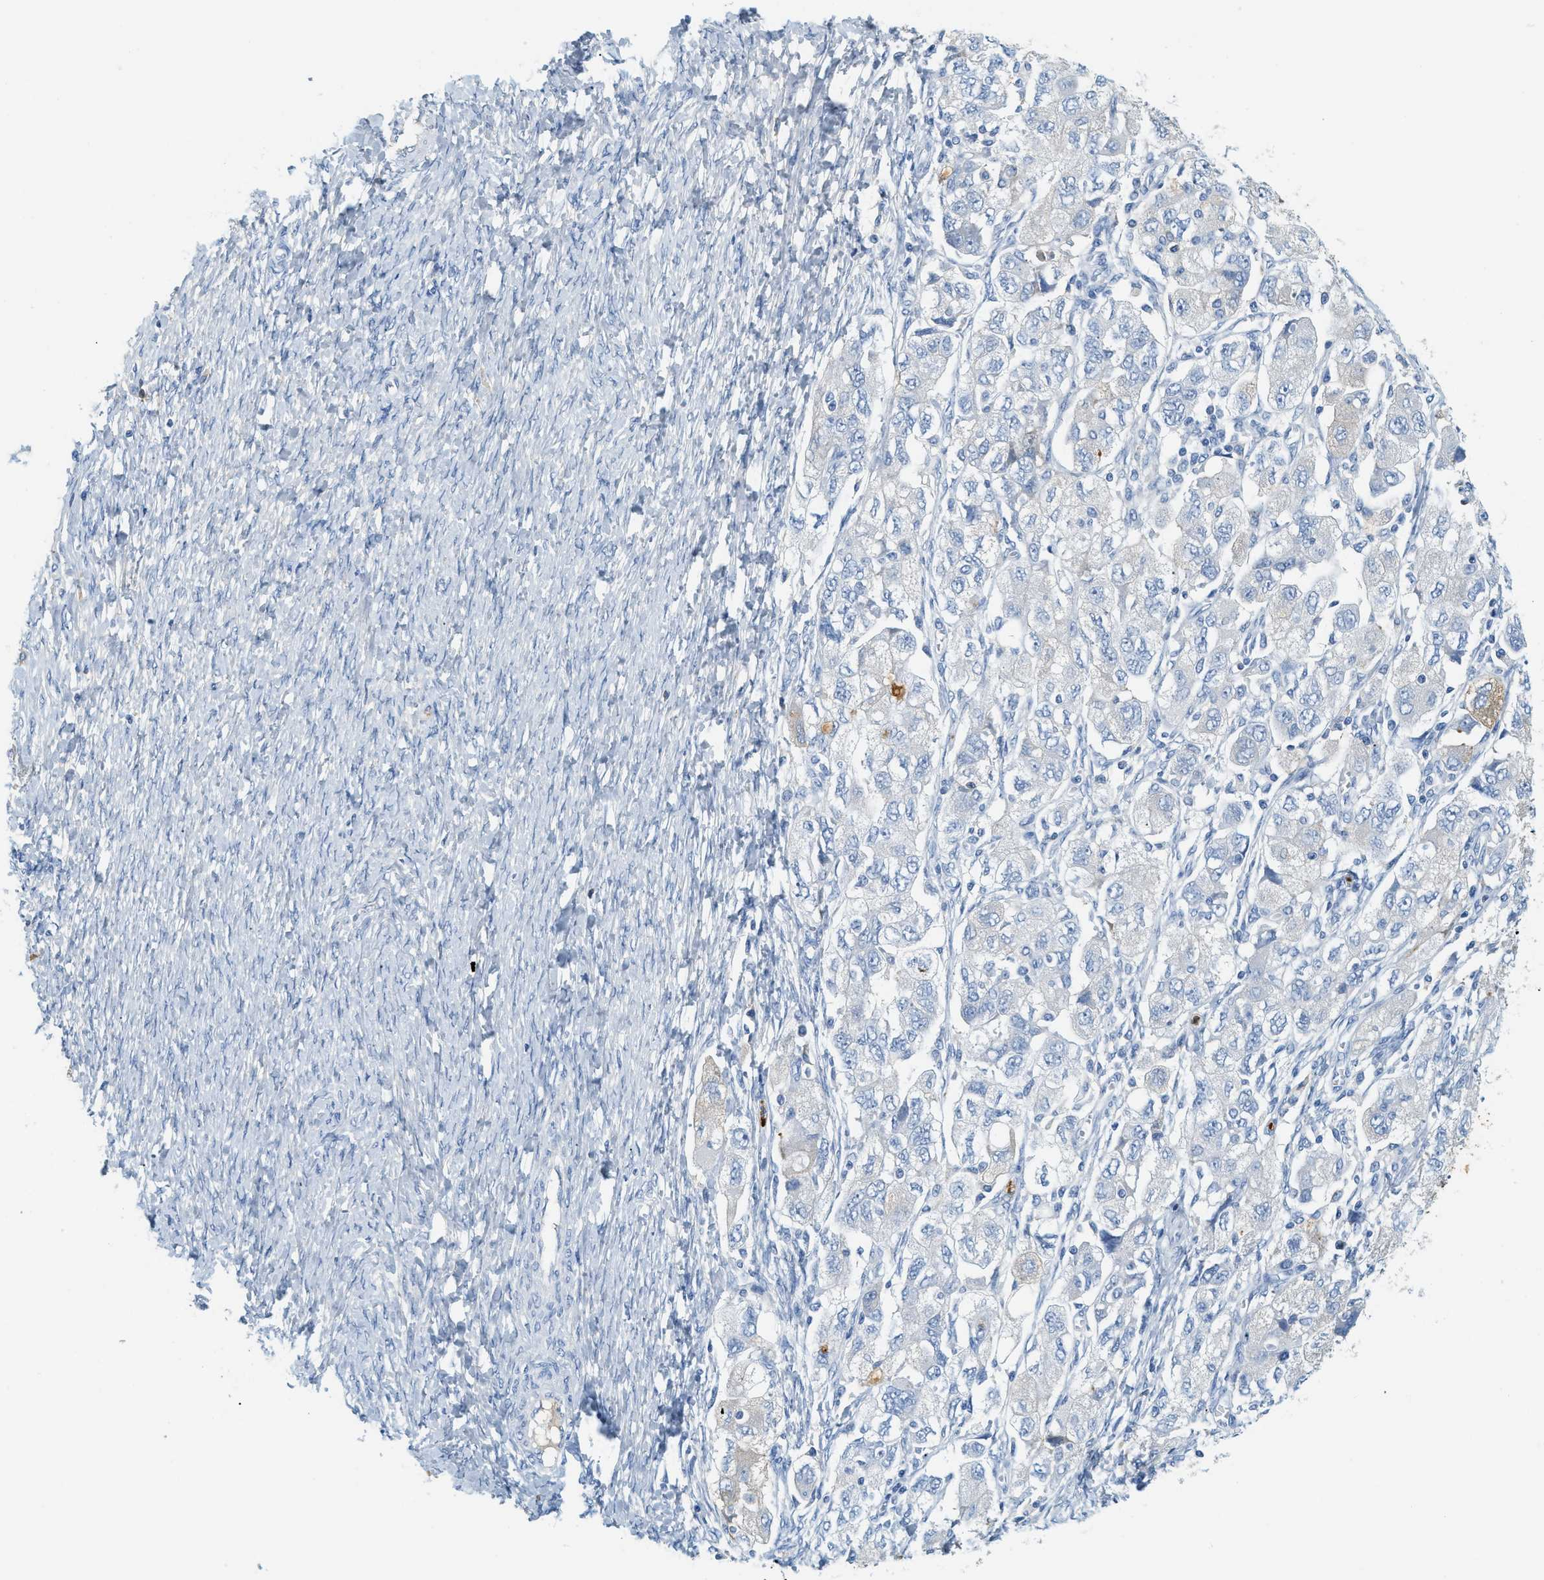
{"staining": {"intensity": "negative", "quantity": "none", "location": "none"}, "tissue": "ovarian cancer", "cell_type": "Tumor cells", "image_type": "cancer", "snomed": [{"axis": "morphology", "description": "Carcinoma, NOS"}, {"axis": "morphology", "description": "Cystadenocarcinoma, serous, NOS"}, {"axis": "topography", "description": "Ovary"}], "caption": "Immunohistochemistry photomicrograph of human serous cystadenocarcinoma (ovarian) stained for a protein (brown), which reveals no positivity in tumor cells. (Stains: DAB immunohistochemistry with hematoxylin counter stain, Microscopy: brightfield microscopy at high magnification).", "gene": "LCN2", "patient": {"sex": "female", "age": 69}}